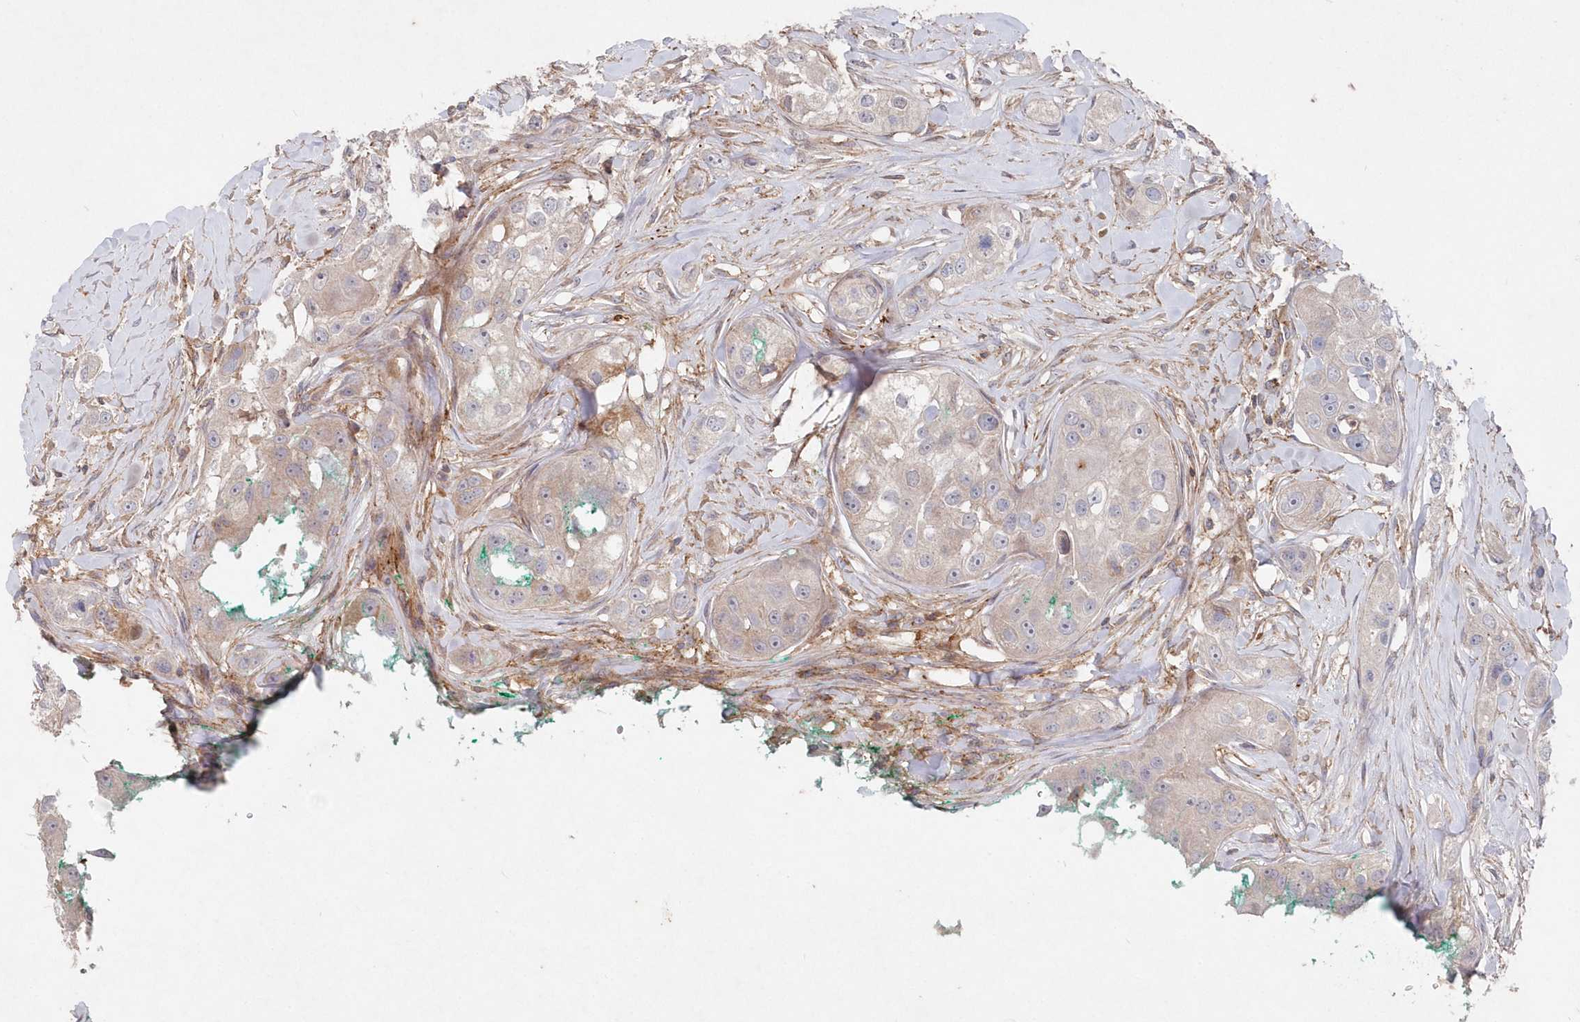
{"staining": {"intensity": "negative", "quantity": "none", "location": "none"}, "tissue": "head and neck cancer", "cell_type": "Tumor cells", "image_type": "cancer", "snomed": [{"axis": "morphology", "description": "Normal tissue, NOS"}, {"axis": "morphology", "description": "Squamous cell carcinoma, NOS"}, {"axis": "topography", "description": "Skeletal muscle"}, {"axis": "topography", "description": "Head-Neck"}], "caption": "Protein analysis of squamous cell carcinoma (head and neck) demonstrates no significant positivity in tumor cells.", "gene": "ABHD14B", "patient": {"sex": "male", "age": 51}}